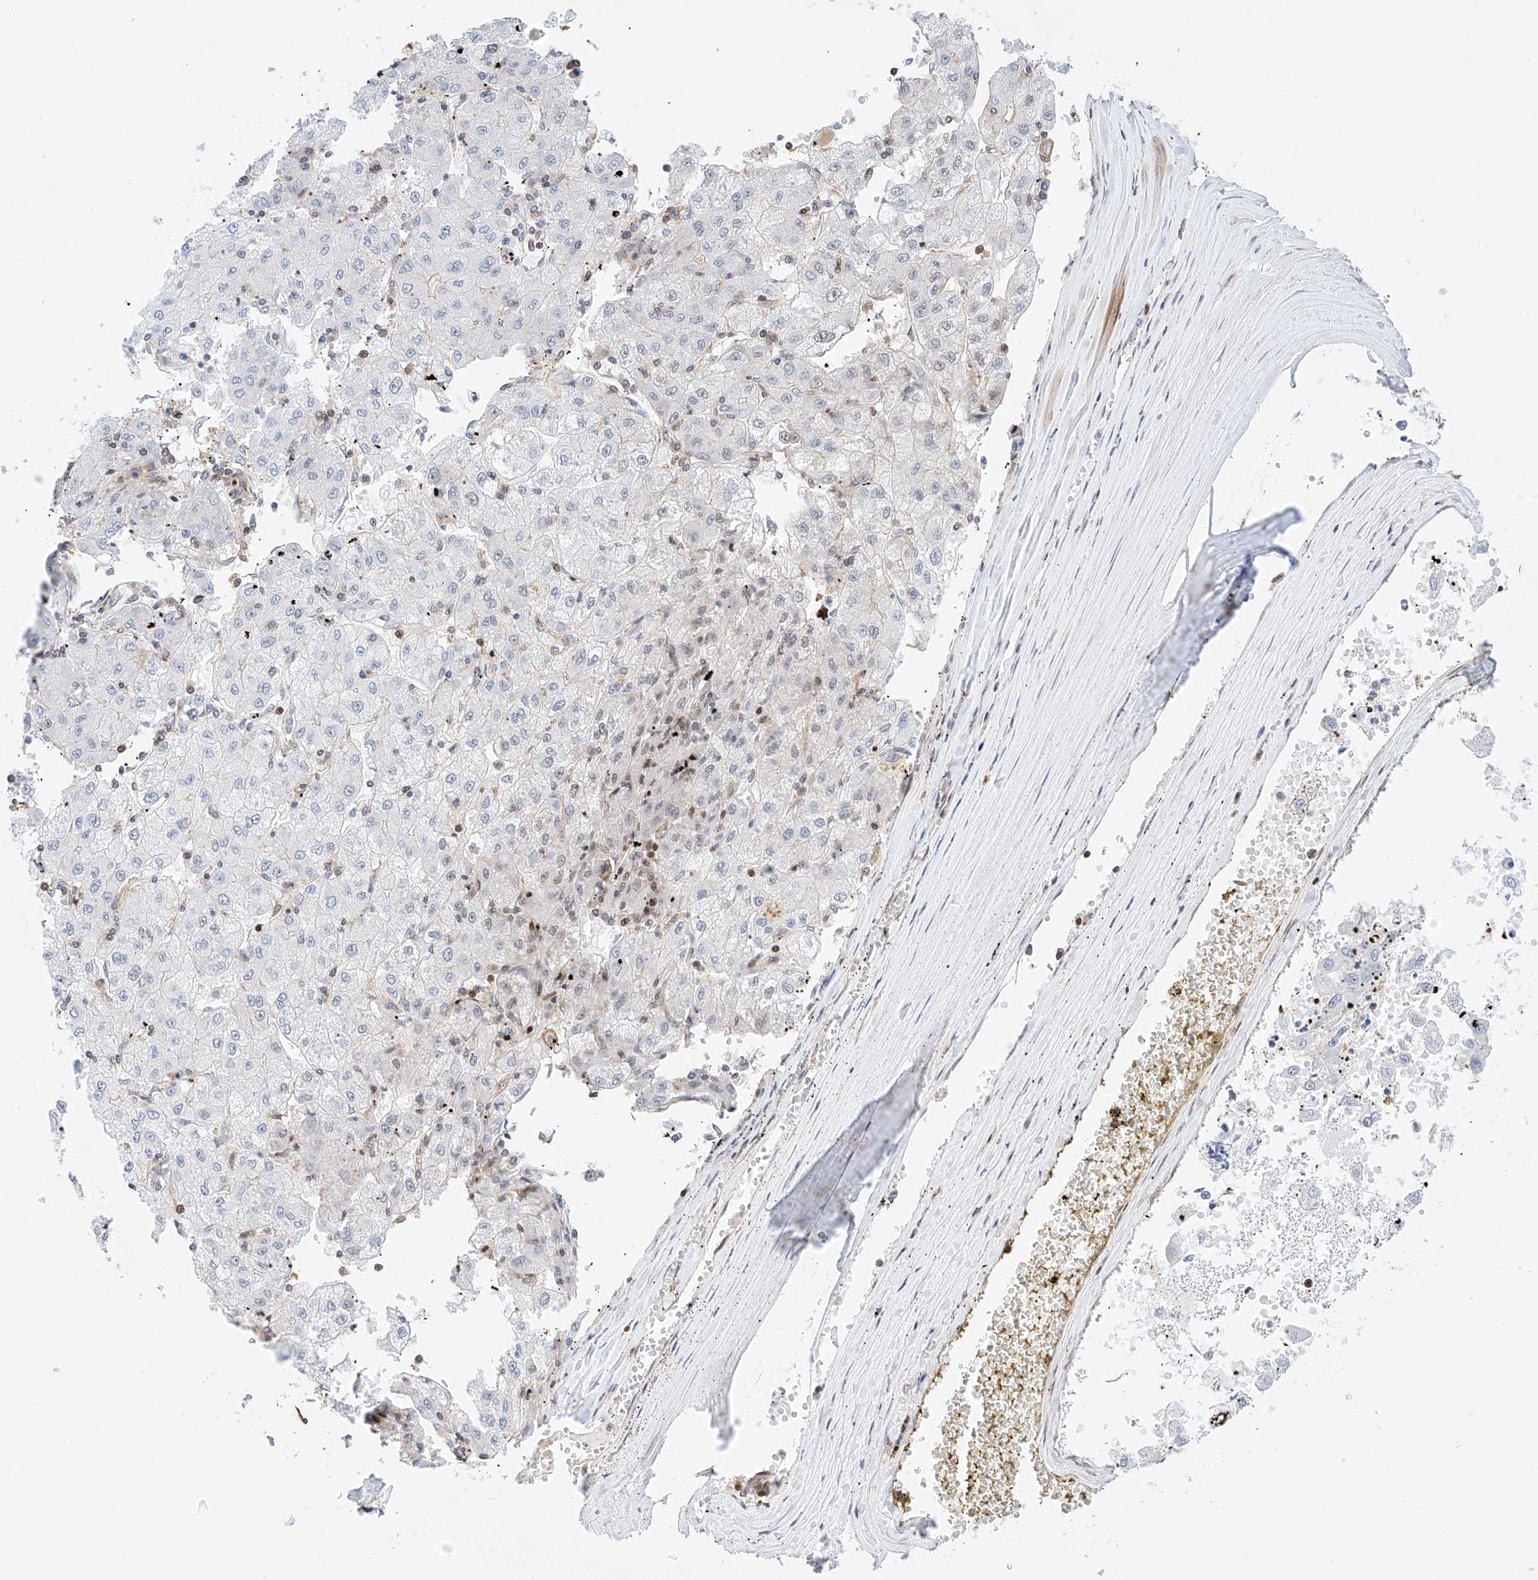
{"staining": {"intensity": "negative", "quantity": "none", "location": "none"}, "tissue": "liver cancer", "cell_type": "Tumor cells", "image_type": "cancer", "snomed": [{"axis": "morphology", "description": "Carcinoma, Hepatocellular, NOS"}, {"axis": "topography", "description": "Liver"}], "caption": "This is an immunohistochemistry micrograph of liver cancer (hepatocellular carcinoma). There is no positivity in tumor cells.", "gene": "HDAC9", "patient": {"sex": "male", "age": 72}}